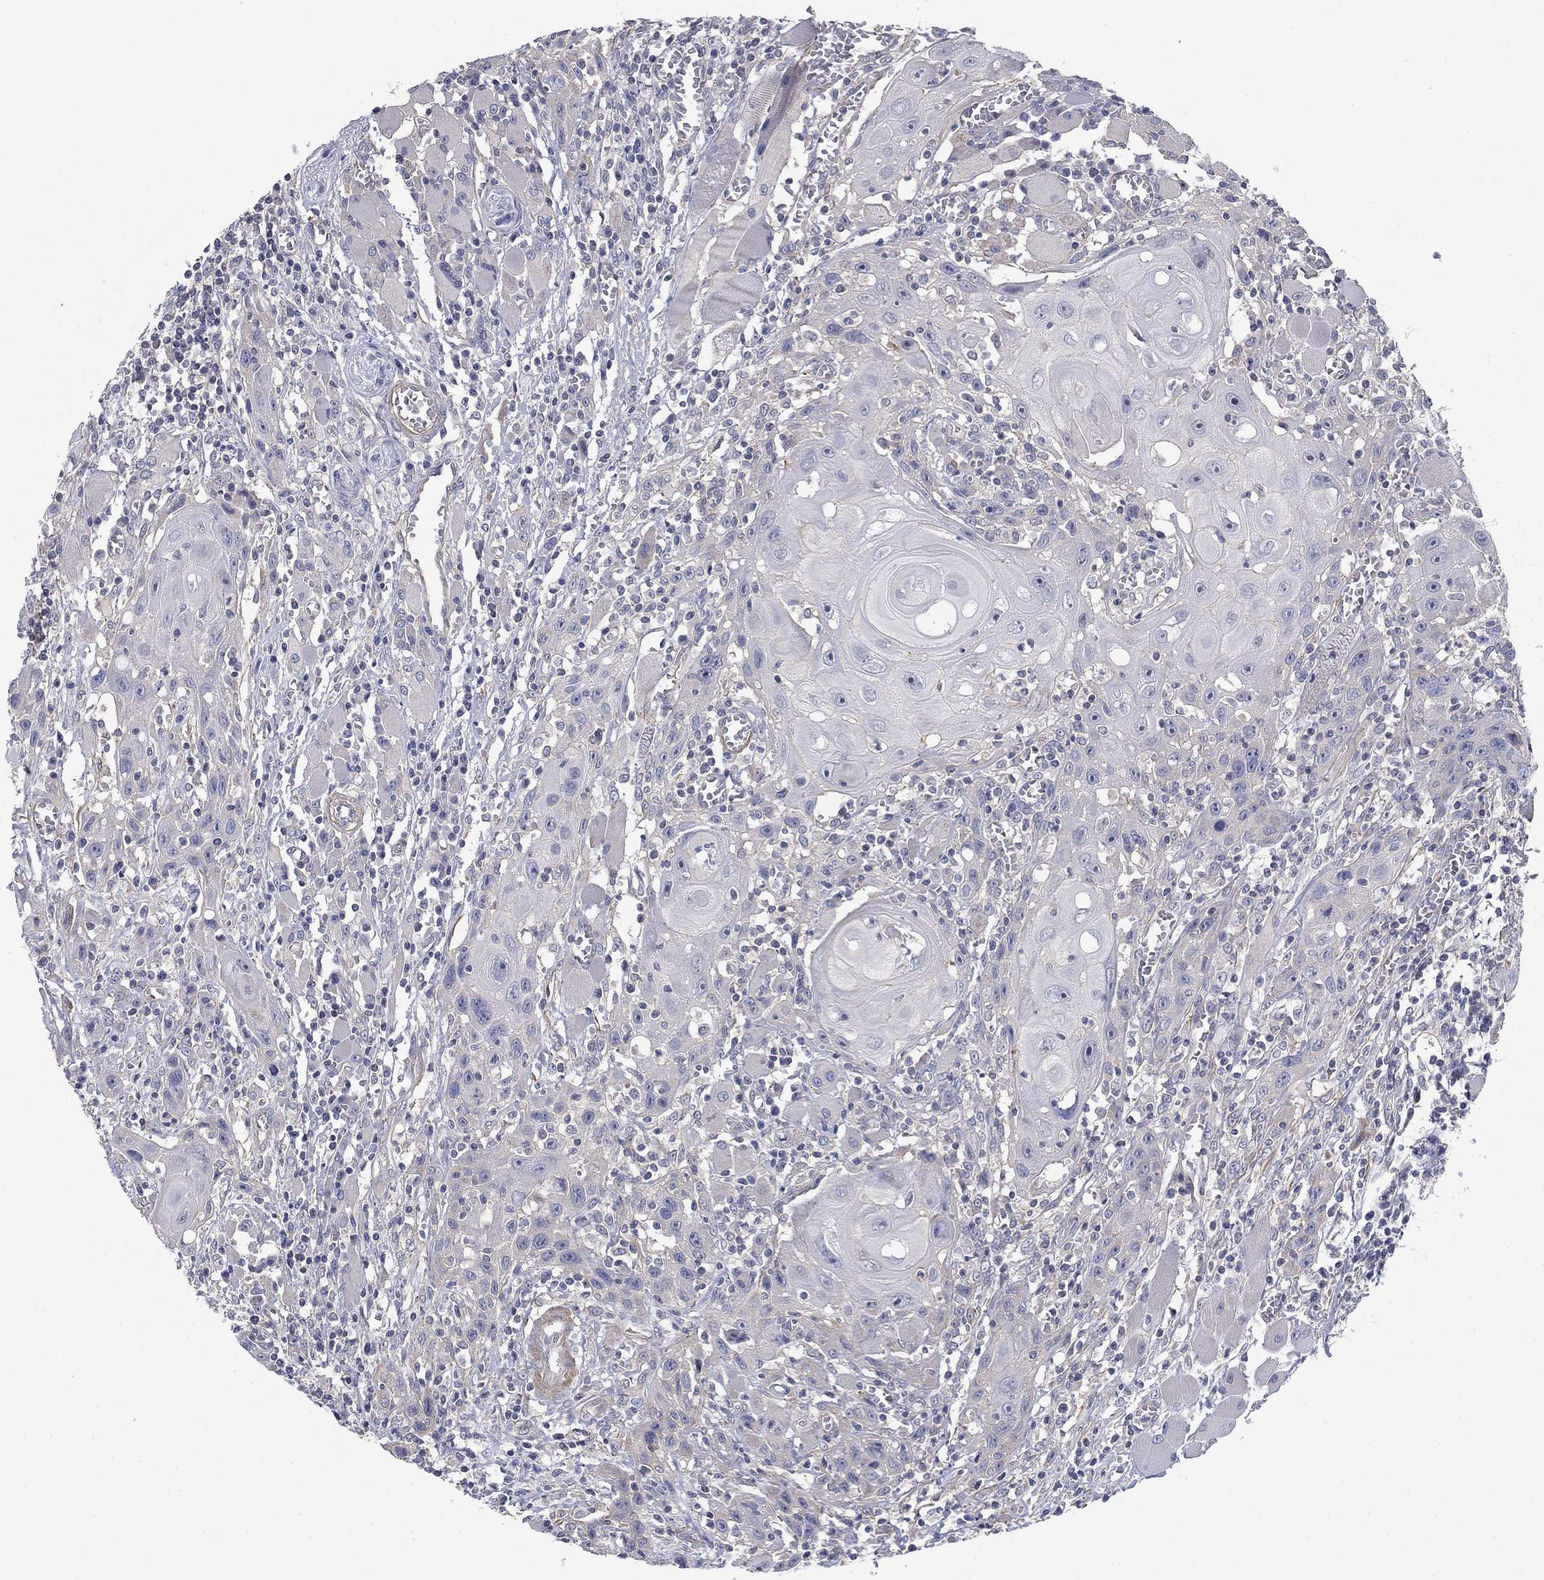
{"staining": {"intensity": "negative", "quantity": "none", "location": "none"}, "tissue": "head and neck cancer", "cell_type": "Tumor cells", "image_type": "cancer", "snomed": [{"axis": "morphology", "description": "Normal tissue, NOS"}, {"axis": "morphology", "description": "Squamous cell carcinoma, NOS"}, {"axis": "topography", "description": "Oral tissue"}, {"axis": "topography", "description": "Head-Neck"}], "caption": "This is an IHC histopathology image of head and neck cancer (squamous cell carcinoma). There is no positivity in tumor cells.", "gene": "GRK7", "patient": {"sex": "male", "age": 71}}